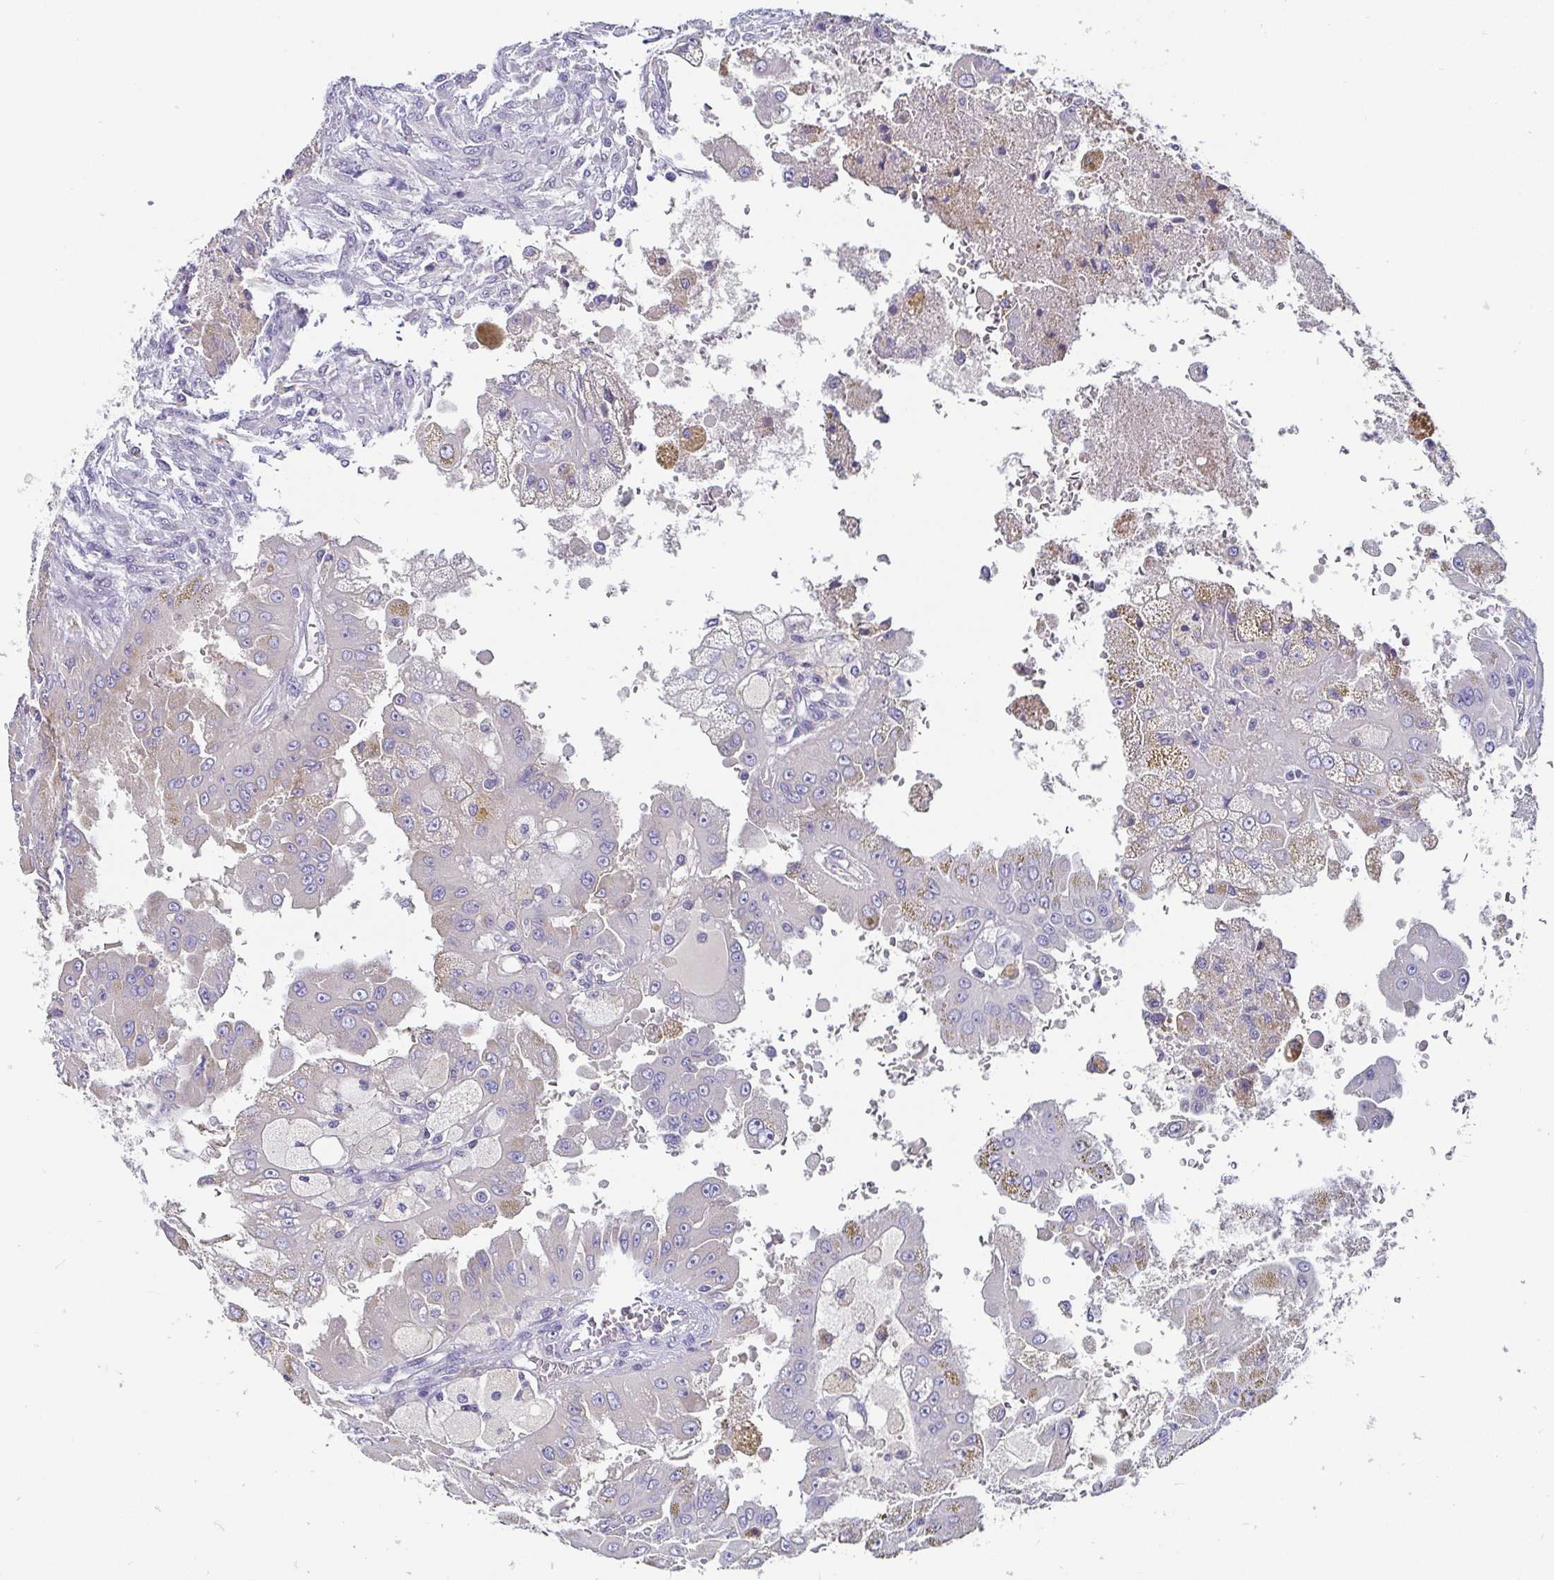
{"staining": {"intensity": "negative", "quantity": "none", "location": "none"}, "tissue": "renal cancer", "cell_type": "Tumor cells", "image_type": "cancer", "snomed": [{"axis": "morphology", "description": "Adenocarcinoma, NOS"}, {"axis": "topography", "description": "Kidney"}], "caption": "Image shows no protein positivity in tumor cells of renal adenocarcinoma tissue.", "gene": "ADAMTS6", "patient": {"sex": "male", "age": 58}}